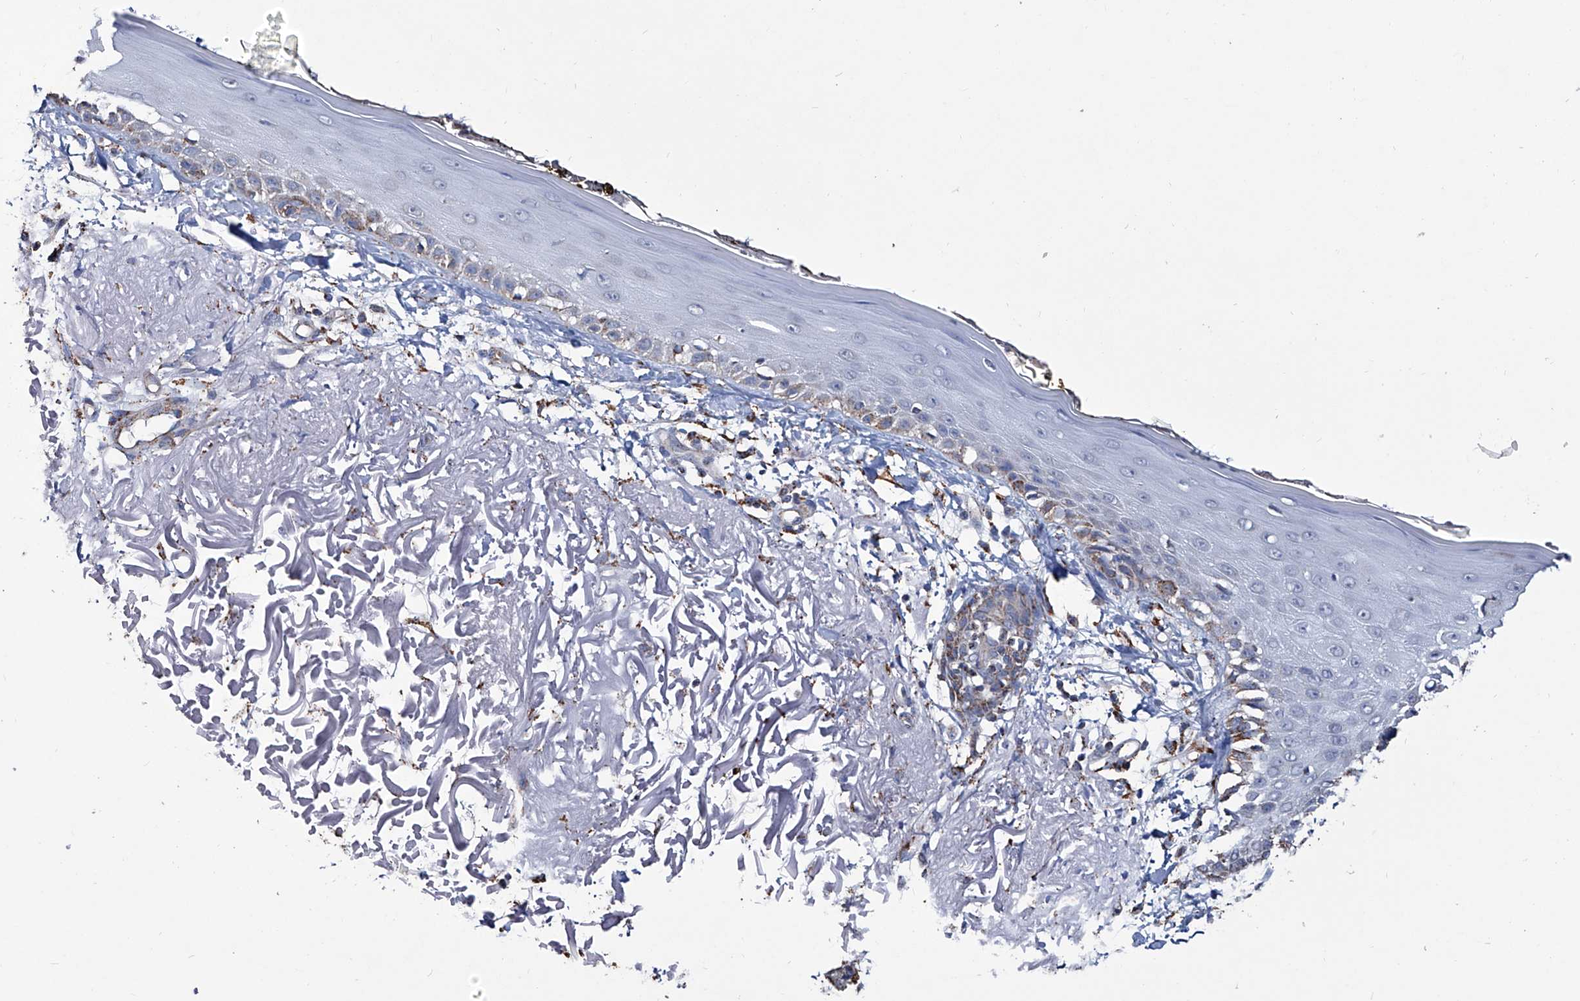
{"staining": {"intensity": "moderate", "quantity": "25%-75%", "location": "cytoplasmic/membranous"}, "tissue": "skin", "cell_type": "Fibroblasts", "image_type": "normal", "snomed": [{"axis": "morphology", "description": "Normal tissue, NOS"}, {"axis": "topography", "description": "Skin"}, {"axis": "topography", "description": "Skeletal muscle"}], "caption": "Skin stained with DAB immunohistochemistry reveals medium levels of moderate cytoplasmic/membranous positivity in about 25%-75% of fibroblasts.", "gene": "NHS", "patient": {"sex": "male", "age": 83}}